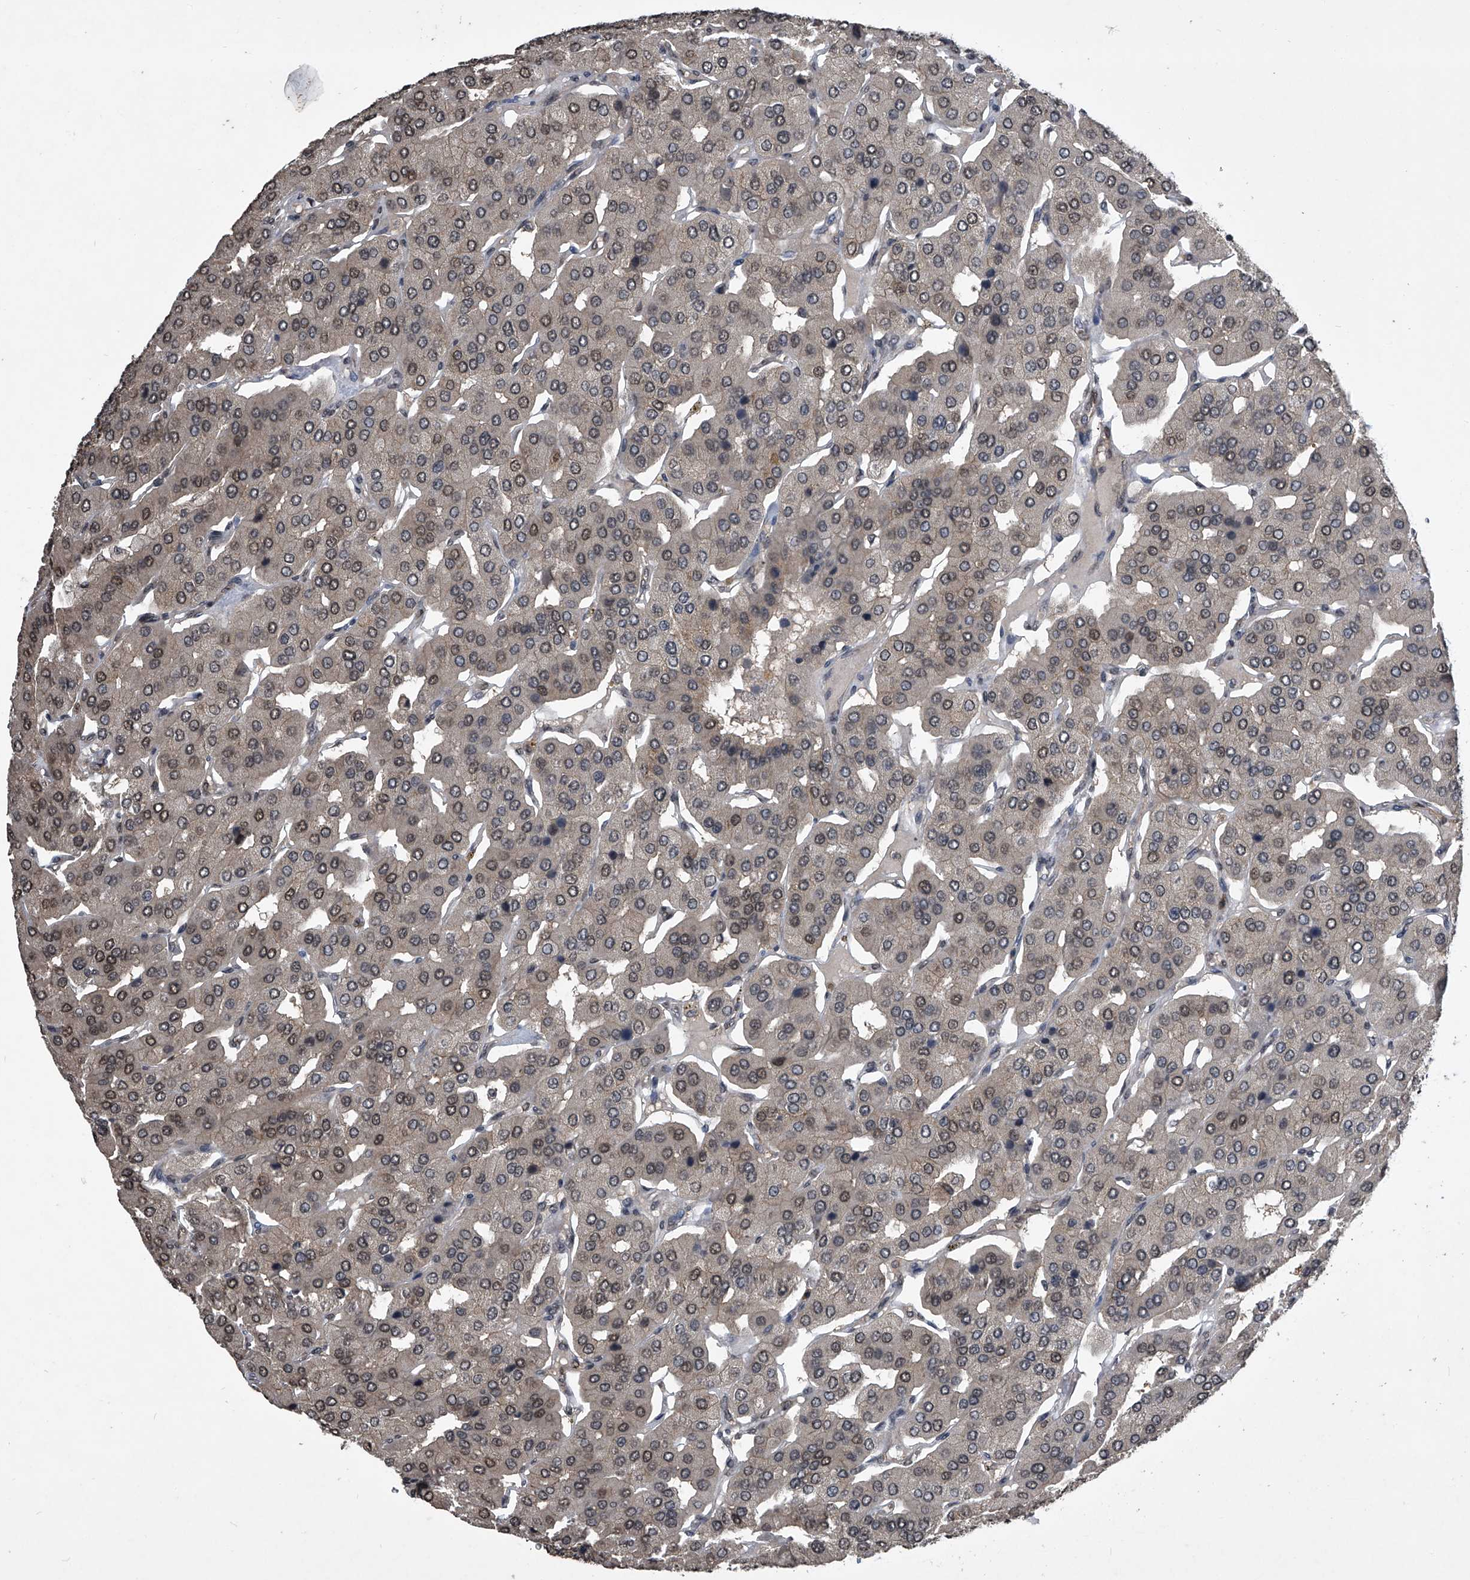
{"staining": {"intensity": "moderate", "quantity": "<25%", "location": "nuclear"}, "tissue": "parathyroid gland", "cell_type": "Glandular cells", "image_type": "normal", "snomed": [{"axis": "morphology", "description": "Normal tissue, NOS"}, {"axis": "morphology", "description": "Adenoma, NOS"}, {"axis": "topography", "description": "Parathyroid gland"}], "caption": "An image of human parathyroid gland stained for a protein exhibits moderate nuclear brown staining in glandular cells. The protein is shown in brown color, while the nuclei are stained blue.", "gene": "TSNAX", "patient": {"sex": "female", "age": 86}}